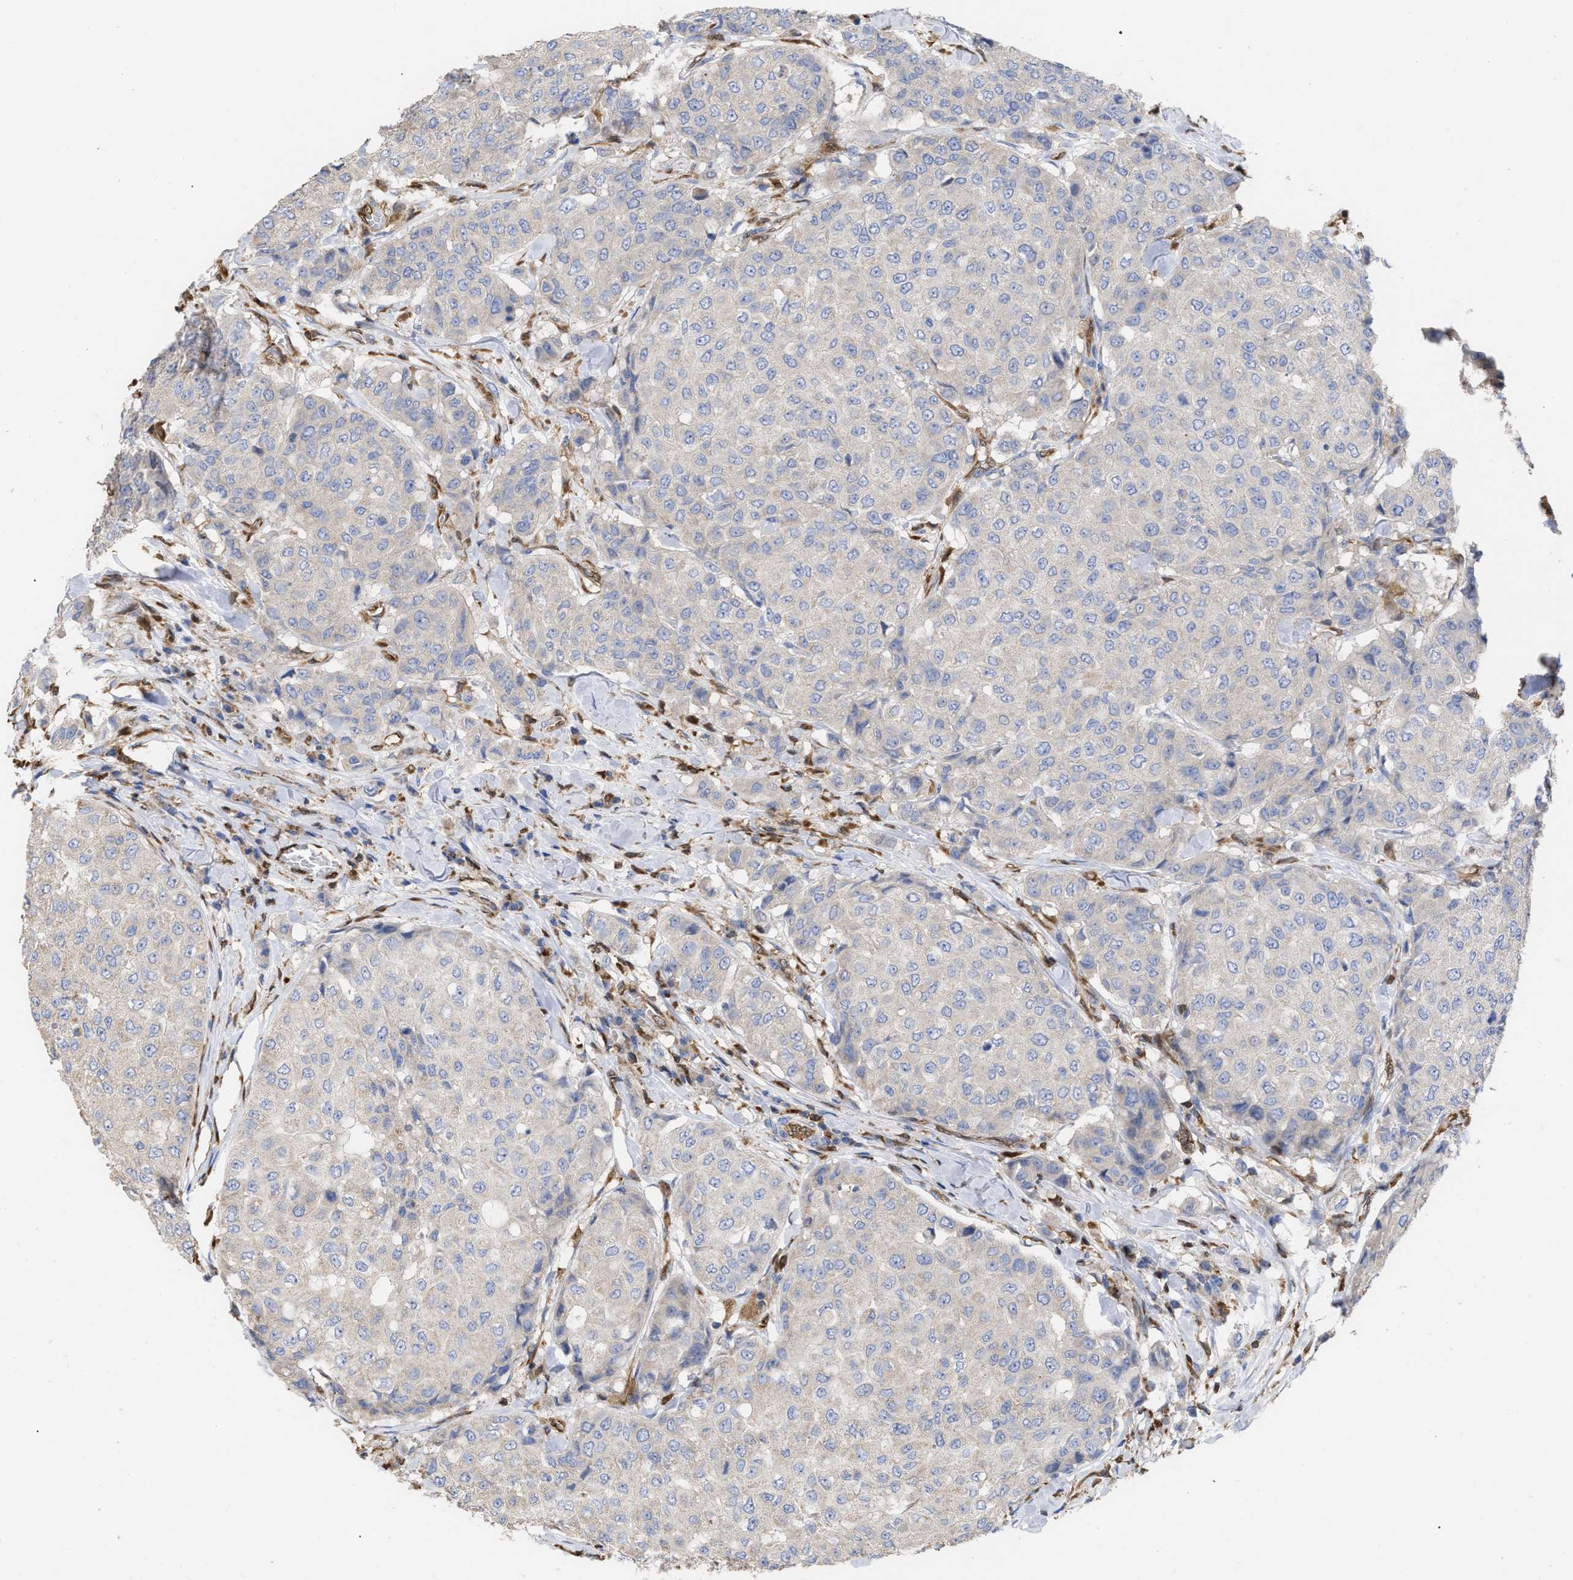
{"staining": {"intensity": "negative", "quantity": "none", "location": "none"}, "tissue": "breast cancer", "cell_type": "Tumor cells", "image_type": "cancer", "snomed": [{"axis": "morphology", "description": "Duct carcinoma"}, {"axis": "topography", "description": "Breast"}], "caption": "Breast cancer stained for a protein using immunohistochemistry shows no positivity tumor cells.", "gene": "GIMAP4", "patient": {"sex": "female", "age": 27}}